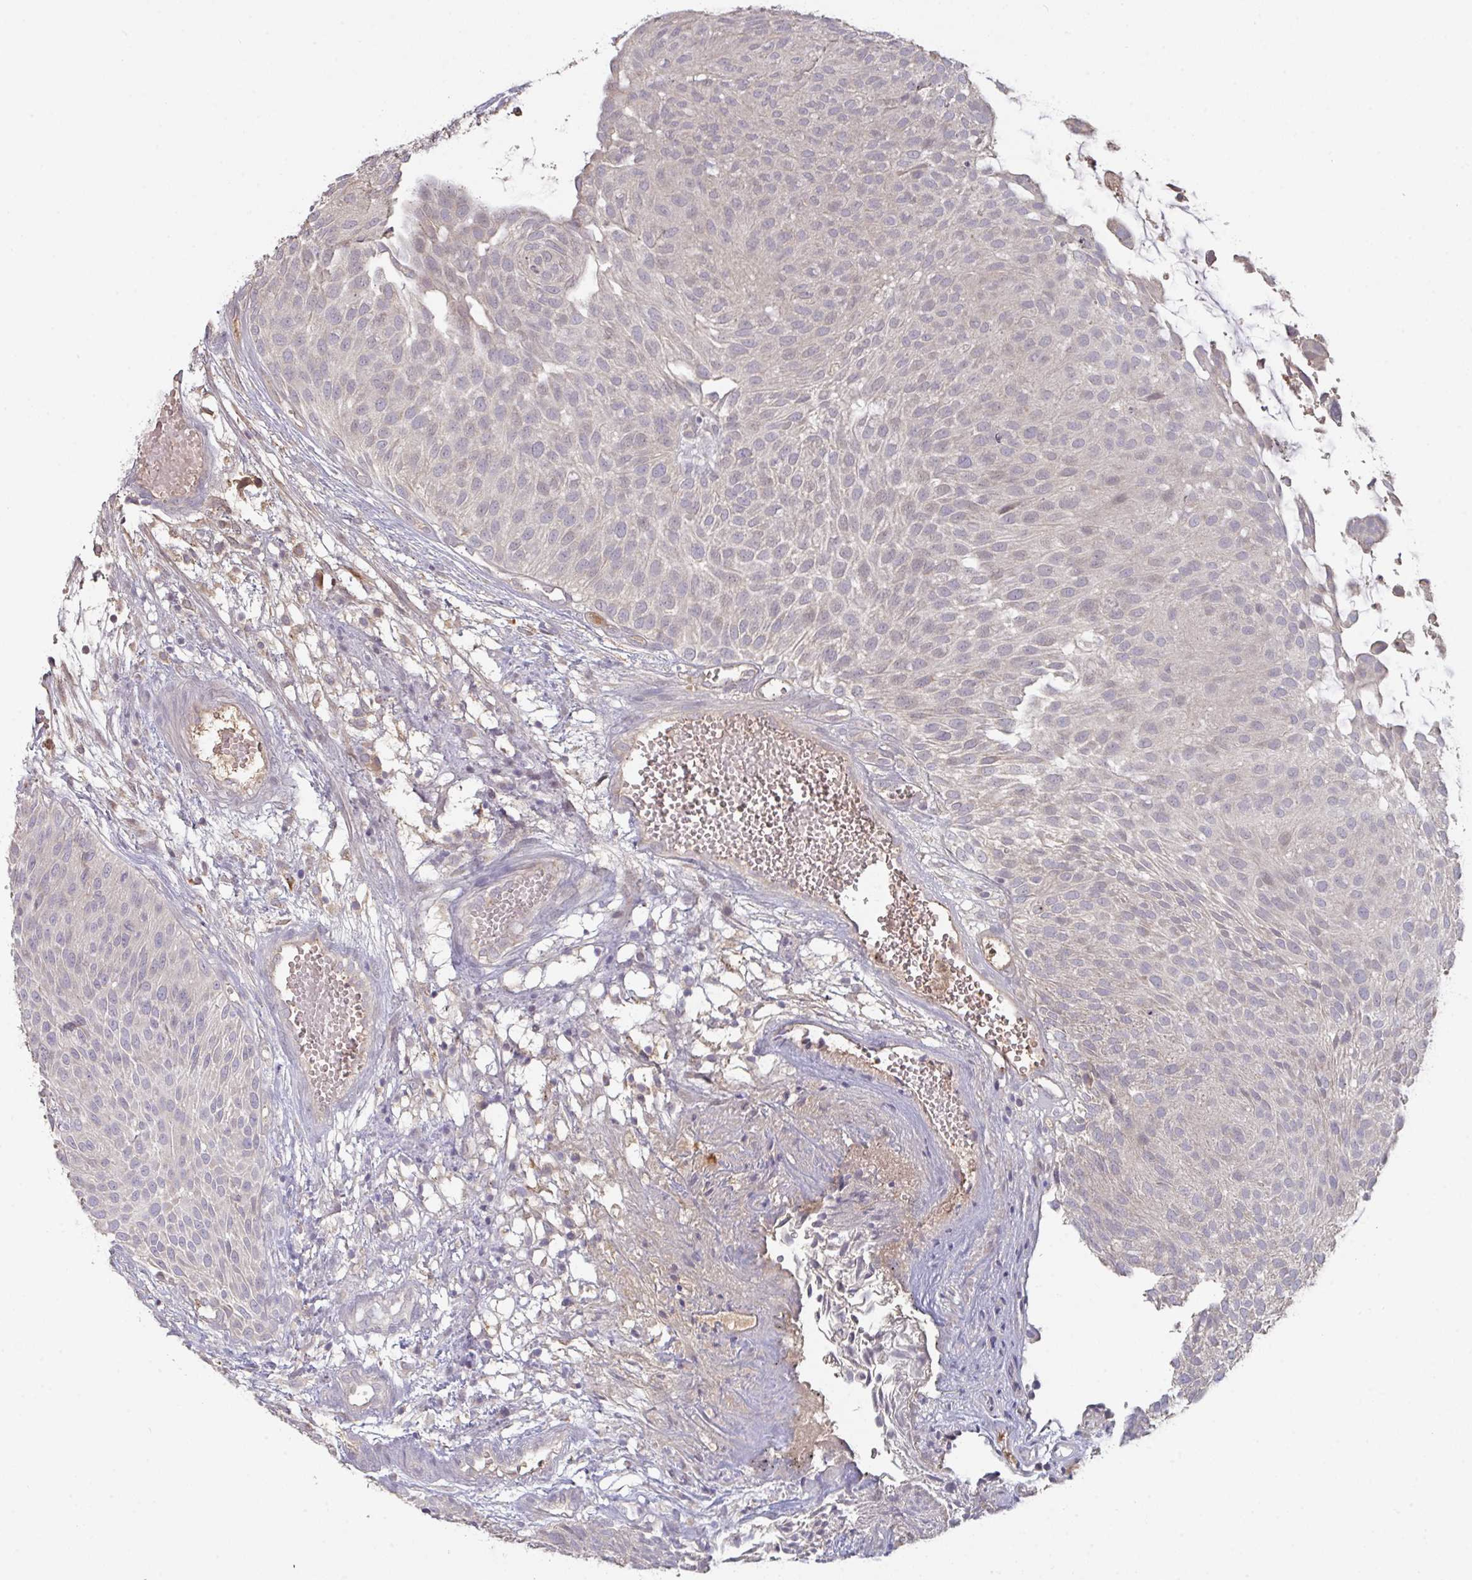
{"staining": {"intensity": "negative", "quantity": "none", "location": "none"}, "tissue": "urothelial cancer", "cell_type": "Tumor cells", "image_type": "cancer", "snomed": [{"axis": "morphology", "description": "Urothelial carcinoma, NOS"}, {"axis": "topography", "description": "Urinary bladder"}], "caption": "This image is of urothelial cancer stained with immunohistochemistry to label a protein in brown with the nuclei are counter-stained blue. There is no expression in tumor cells. The staining is performed using DAB (3,3'-diaminobenzidine) brown chromogen with nuclei counter-stained in using hematoxylin.", "gene": "HGFAC", "patient": {"sex": "male", "age": 84}}